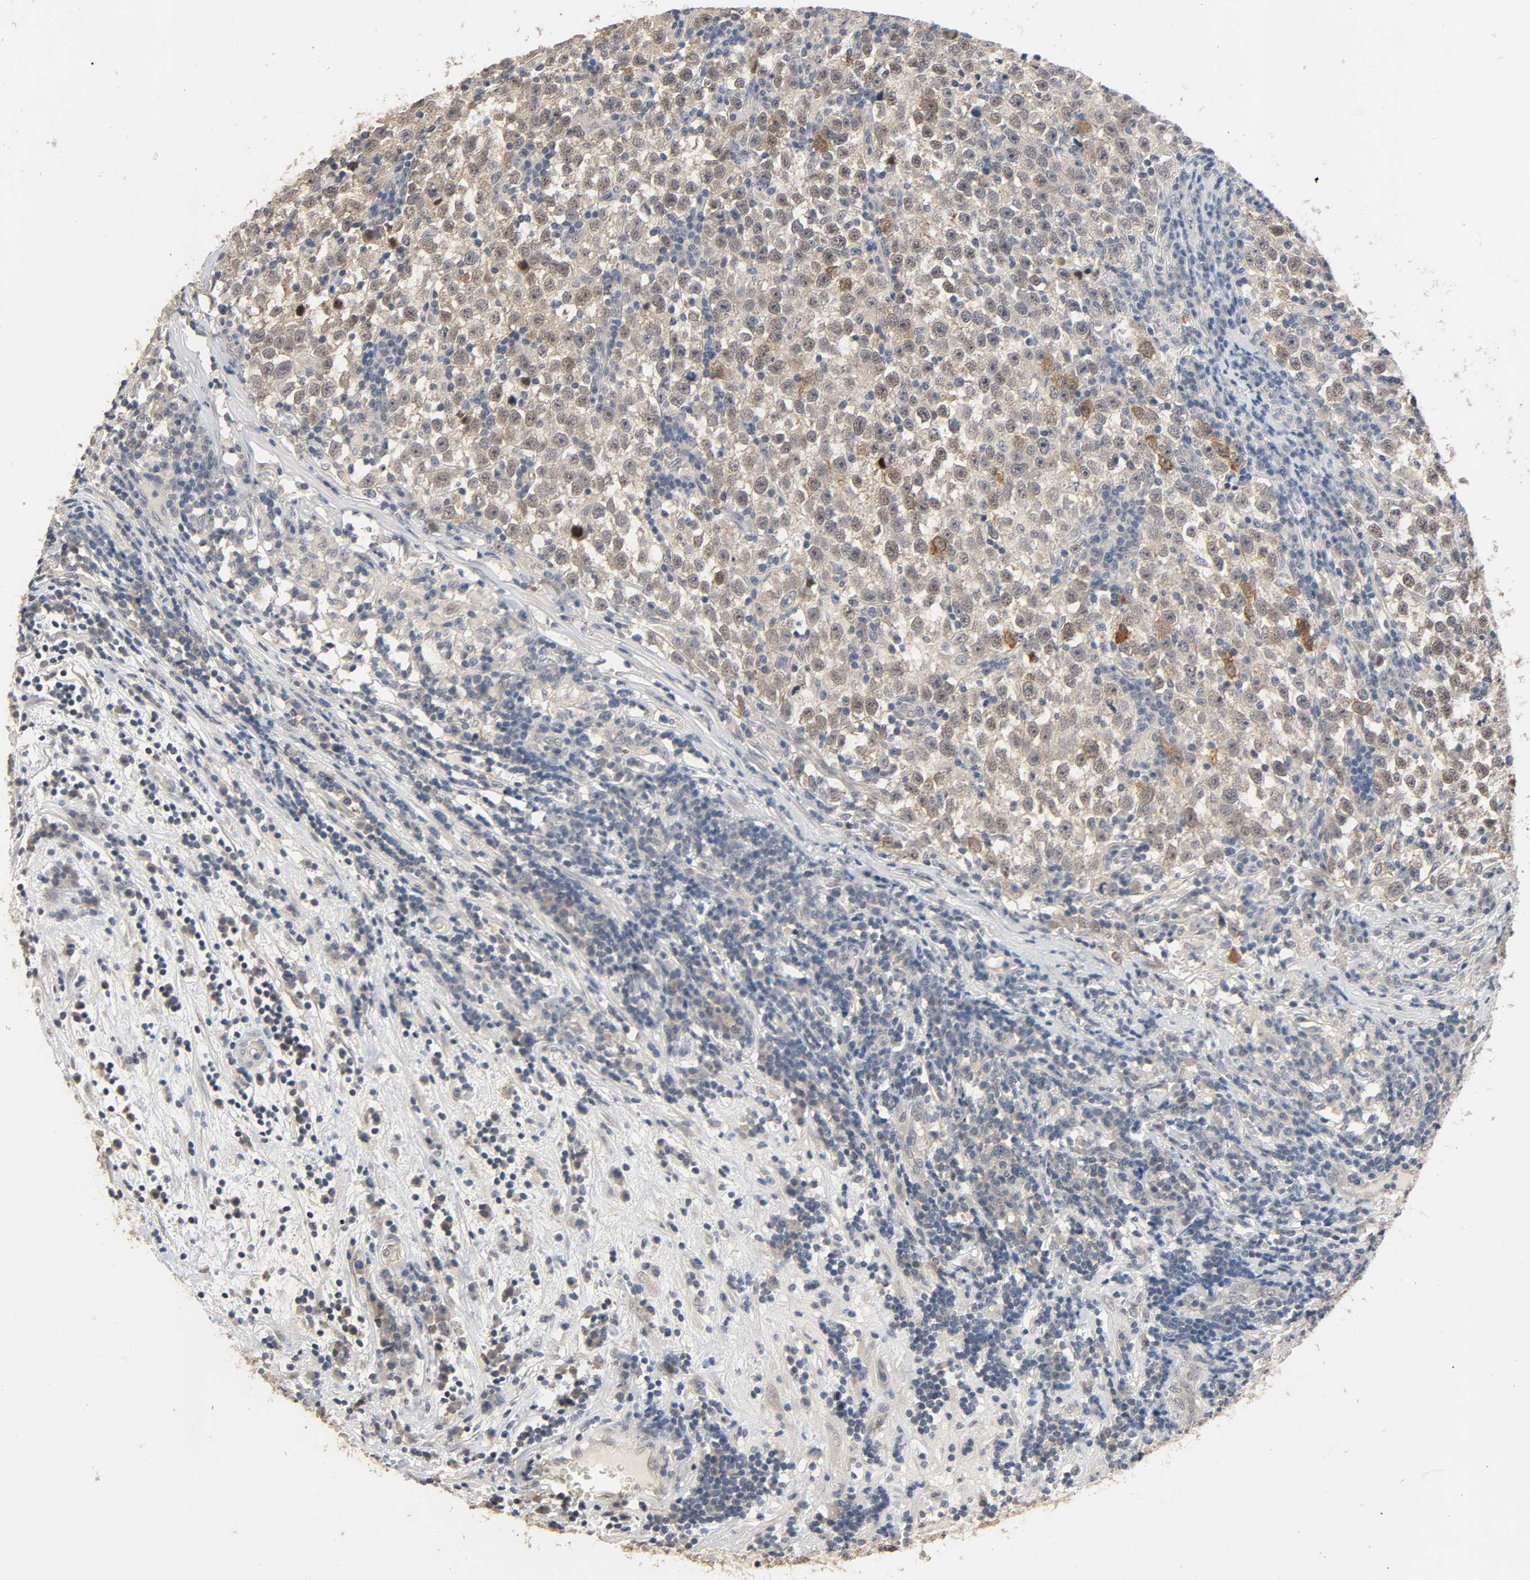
{"staining": {"intensity": "moderate", "quantity": "<25%", "location": "cytoplasmic/membranous"}, "tissue": "testis cancer", "cell_type": "Tumor cells", "image_type": "cancer", "snomed": [{"axis": "morphology", "description": "Seminoma, NOS"}, {"axis": "topography", "description": "Testis"}], "caption": "Tumor cells reveal low levels of moderate cytoplasmic/membranous staining in approximately <25% of cells in human testis seminoma.", "gene": "MAGEA8", "patient": {"sex": "male", "age": 43}}